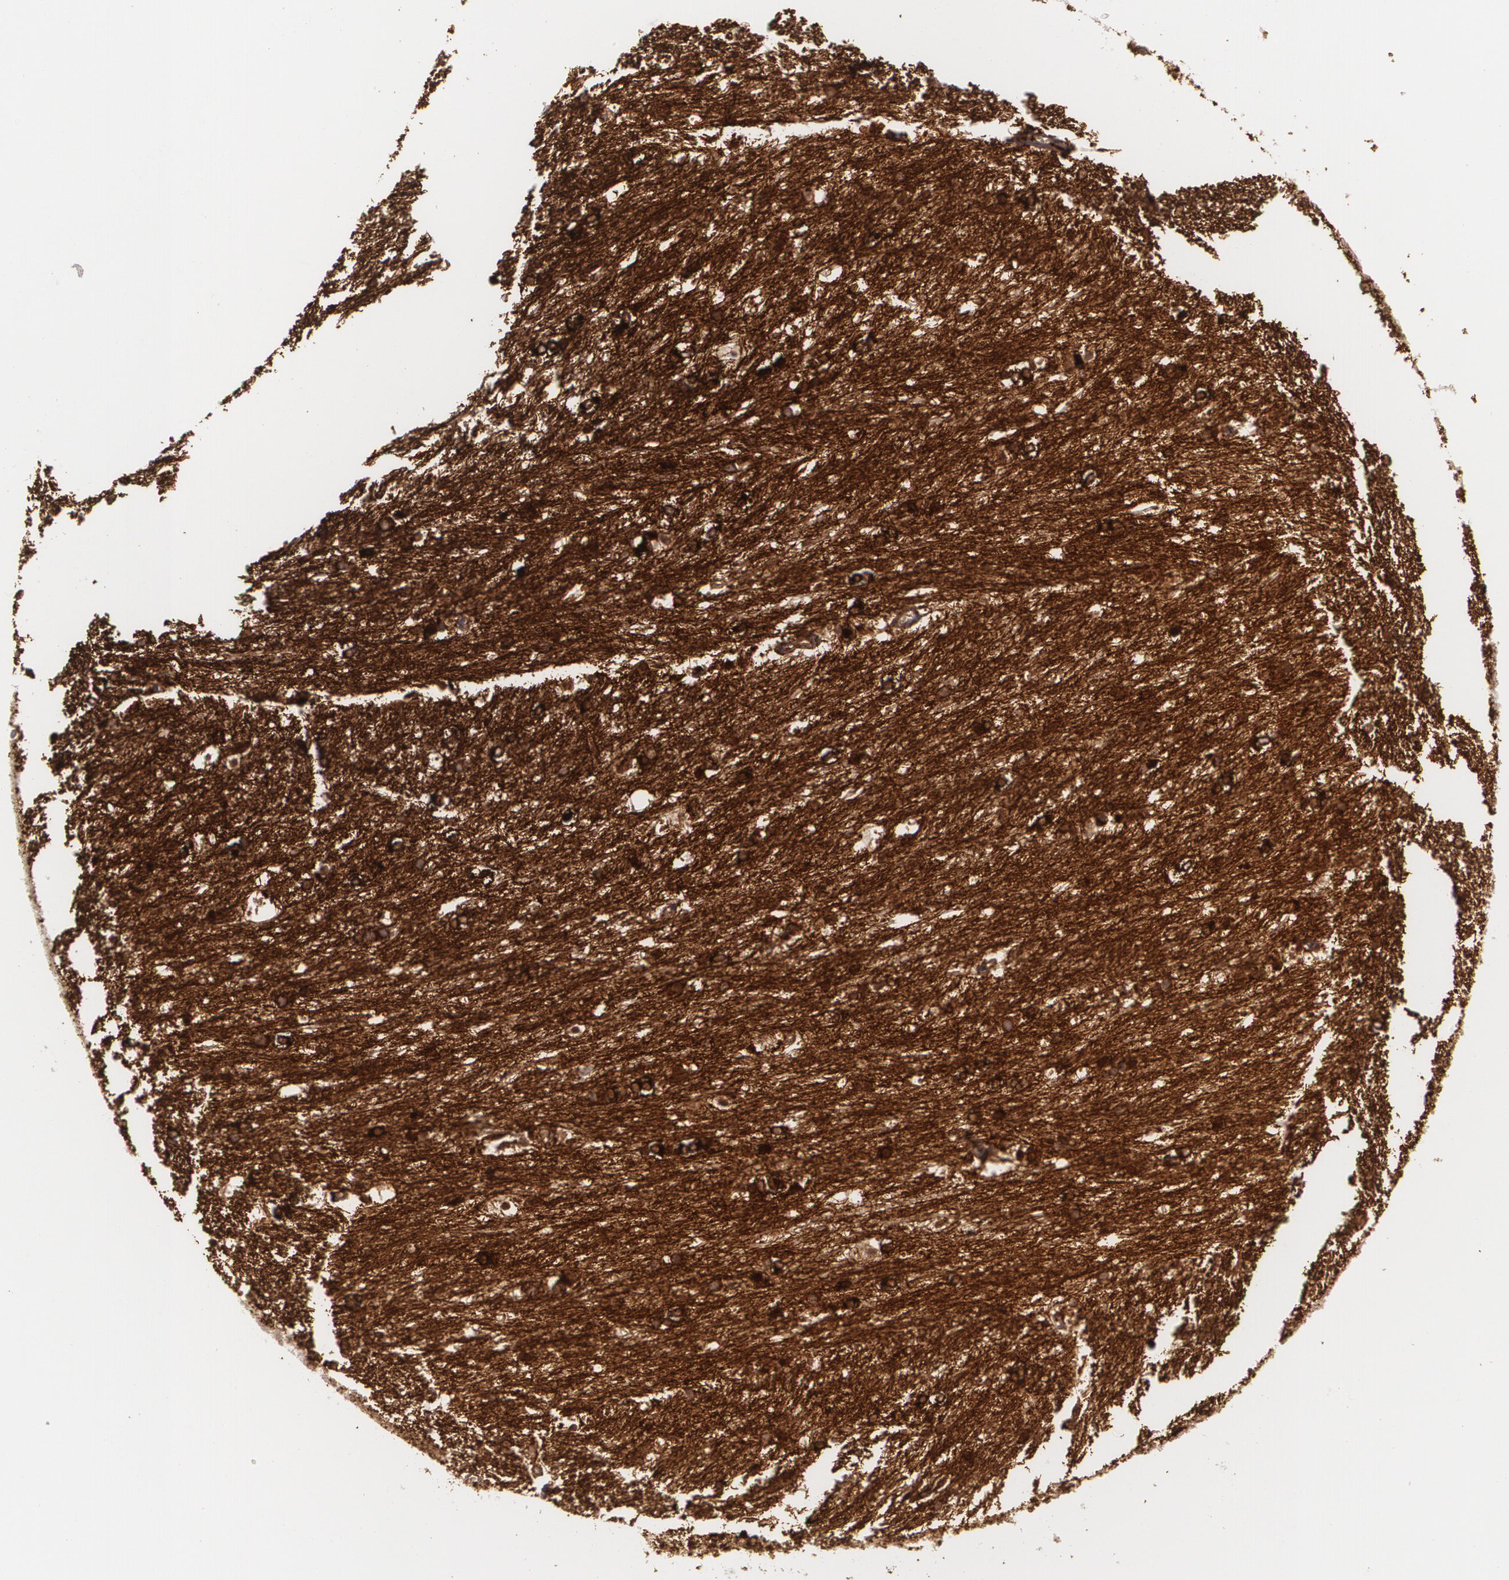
{"staining": {"intensity": "strong", "quantity": ">75%", "location": "cytoplasmic/membranous"}, "tissue": "caudate", "cell_type": "Glial cells", "image_type": "normal", "snomed": [{"axis": "morphology", "description": "Normal tissue, NOS"}, {"axis": "topography", "description": "Lateral ventricle wall"}], "caption": "Glial cells reveal high levels of strong cytoplasmic/membranous expression in approximately >75% of cells in benign caudate.", "gene": "BIN1", "patient": {"sex": "female", "age": 19}}